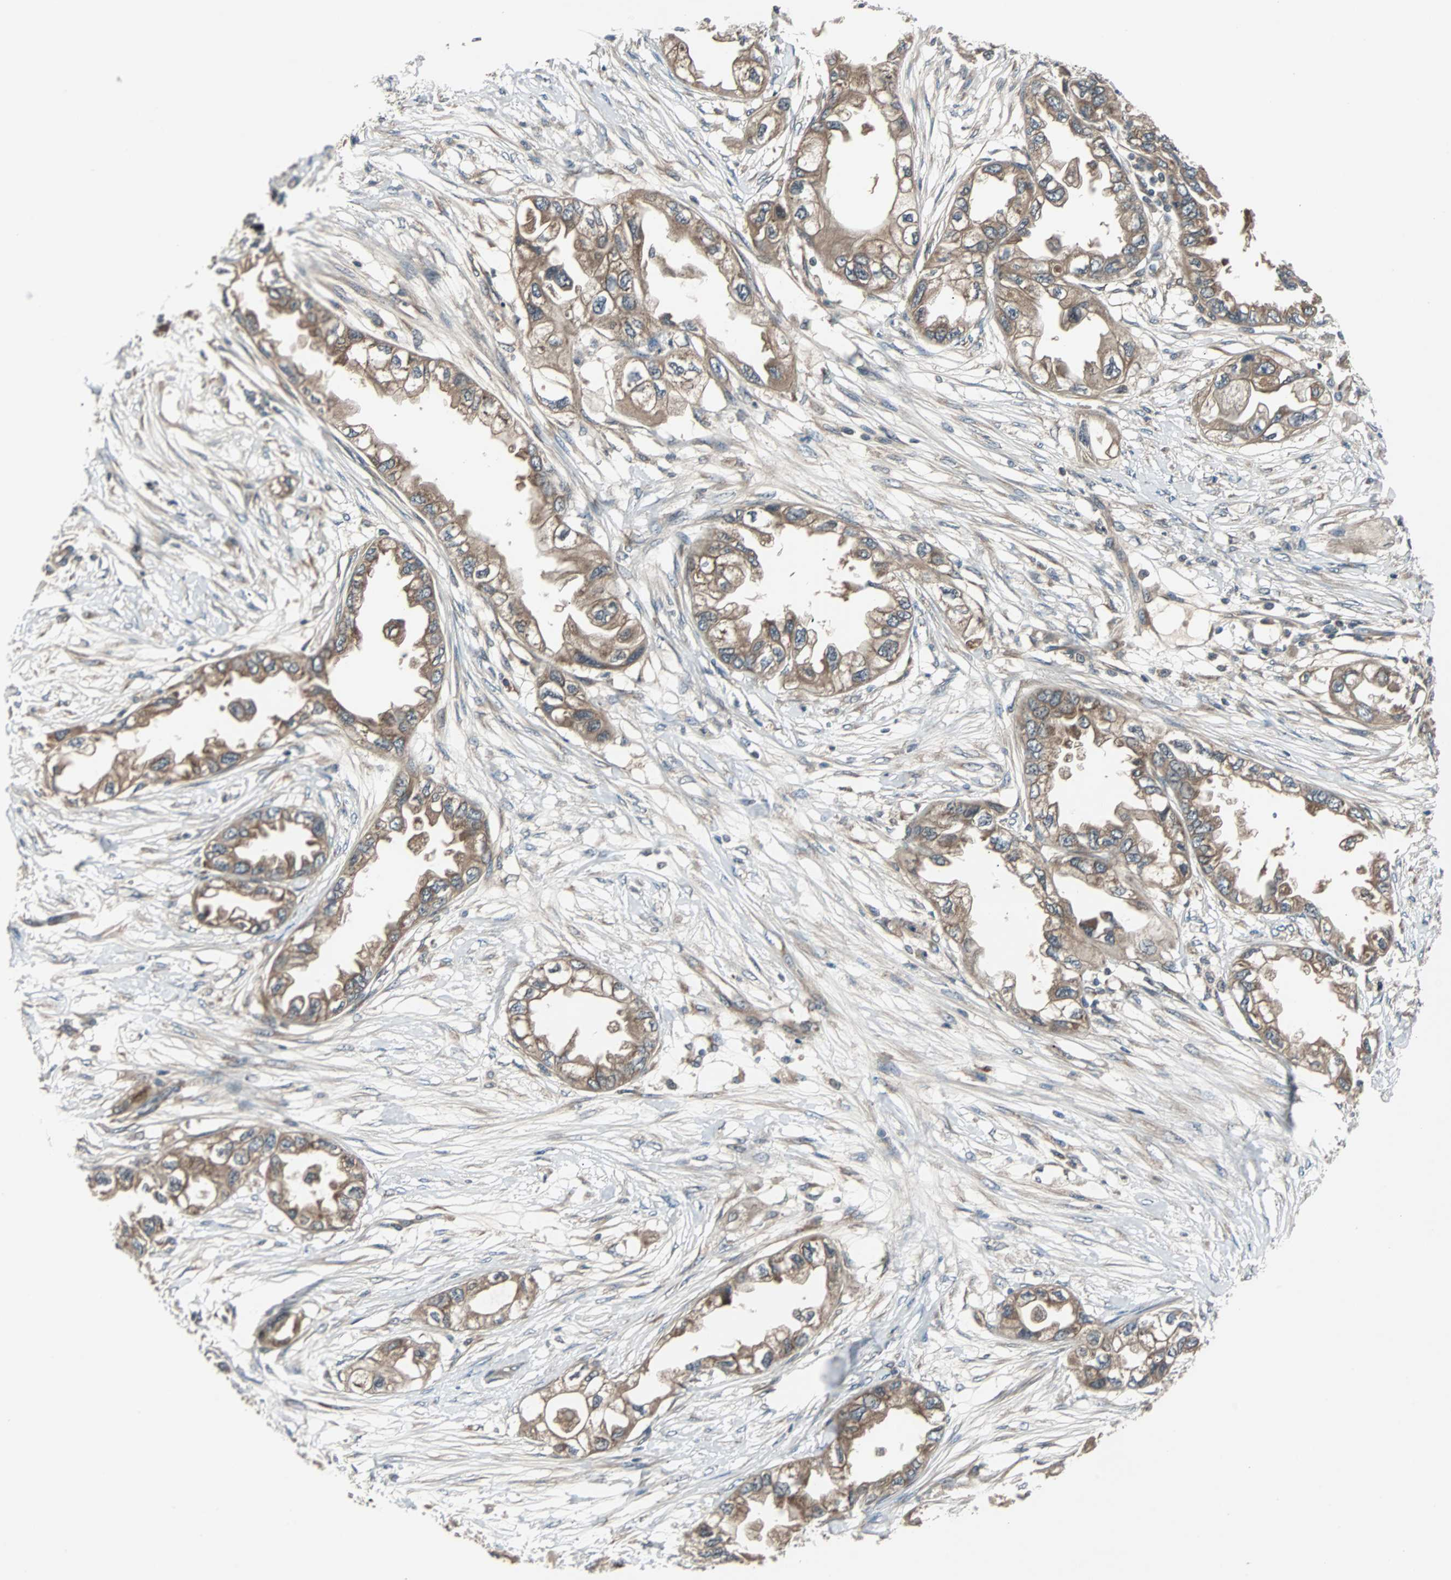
{"staining": {"intensity": "moderate", "quantity": ">75%", "location": "cytoplasmic/membranous"}, "tissue": "endometrial cancer", "cell_type": "Tumor cells", "image_type": "cancer", "snomed": [{"axis": "morphology", "description": "Adenocarcinoma, NOS"}, {"axis": "topography", "description": "Endometrium"}], "caption": "Protein staining by IHC shows moderate cytoplasmic/membranous staining in about >75% of tumor cells in endometrial cancer. Using DAB (3,3'-diaminobenzidine) (brown) and hematoxylin (blue) stains, captured at high magnification using brightfield microscopy.", "gene": "ARF1", "patient": {"sex": "female", "age": 67}}